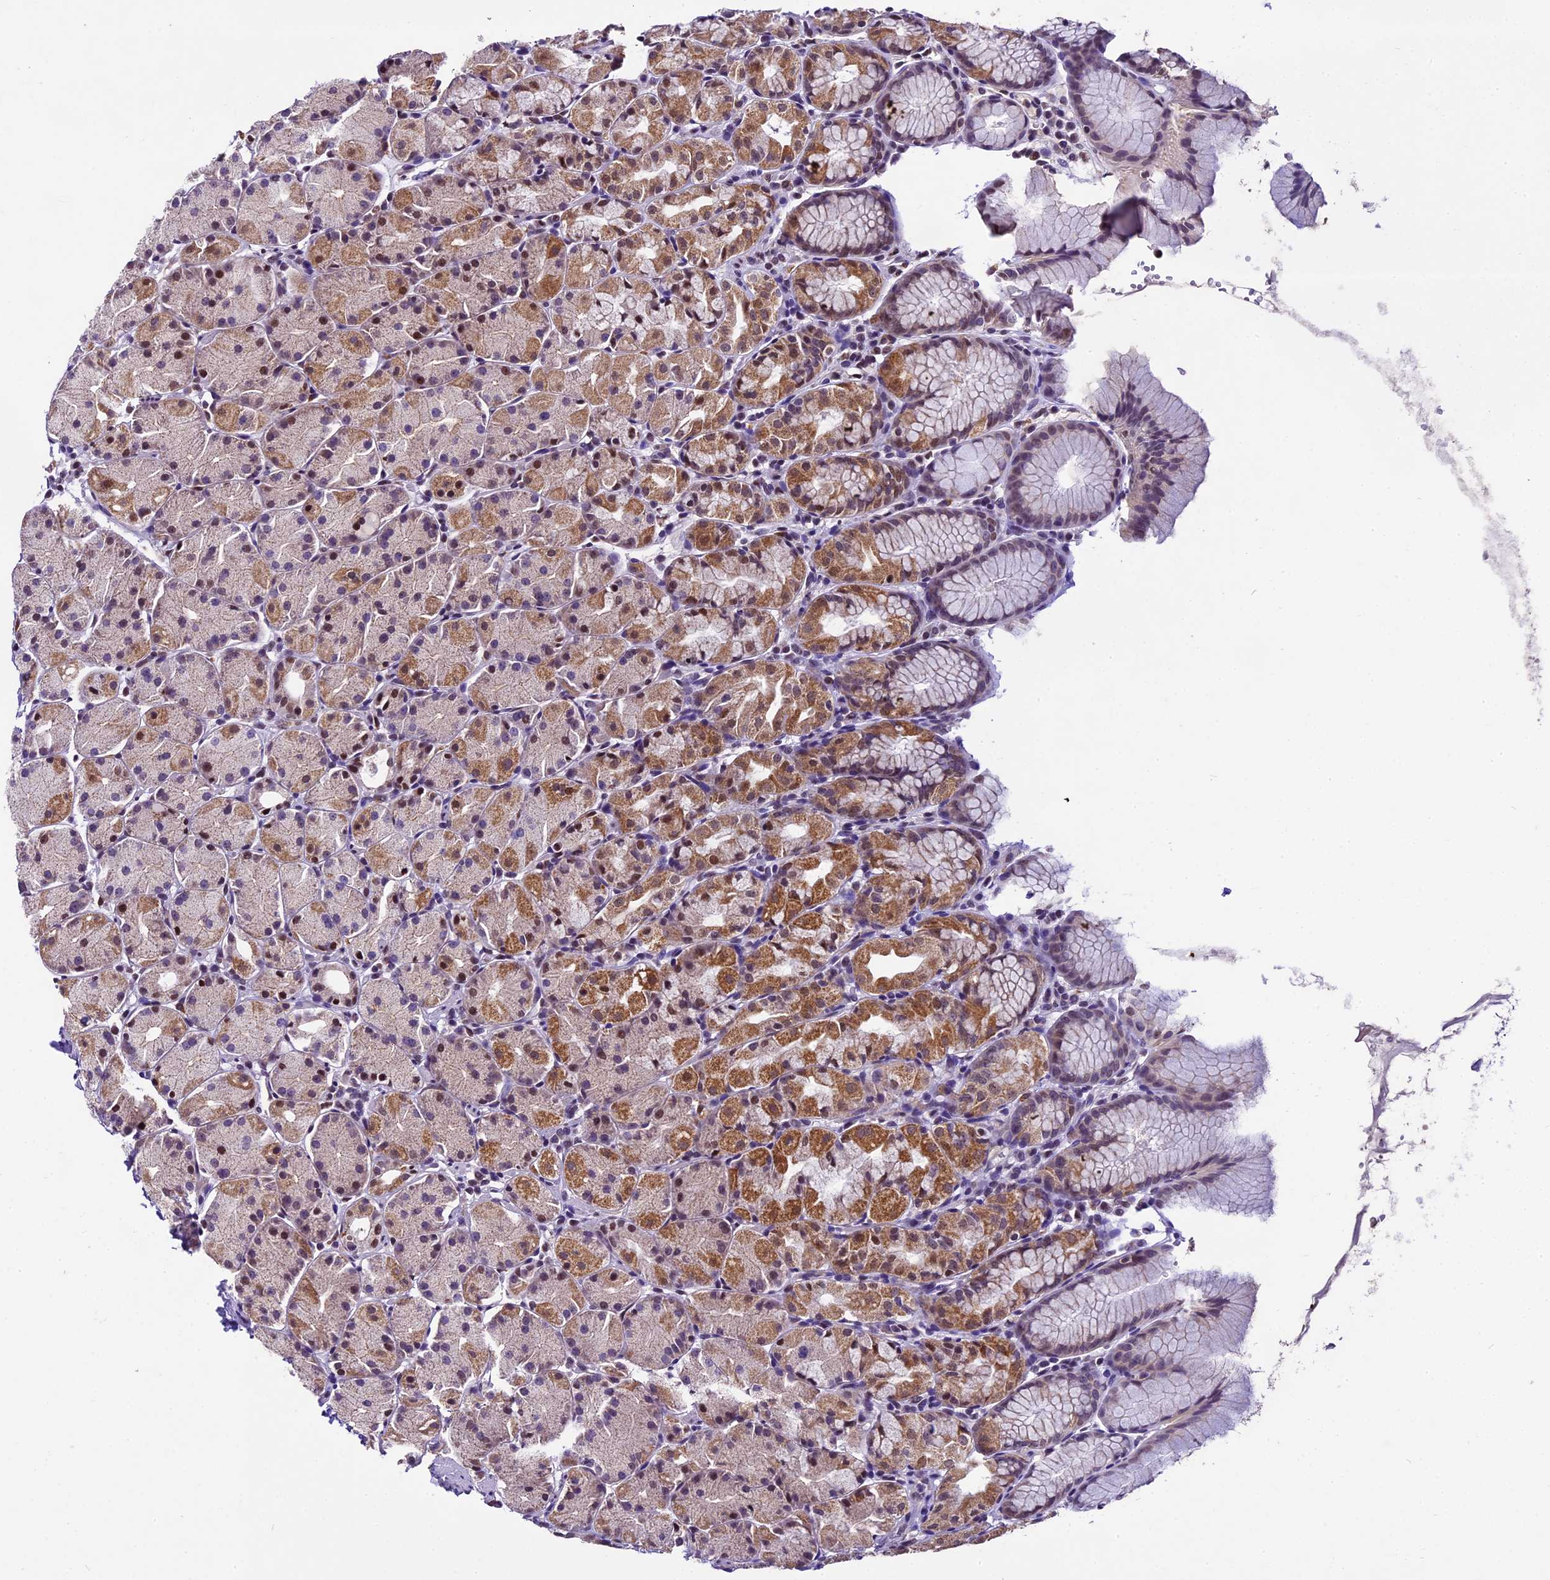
{"staining": {"intensity": "moderate", "quantity": "25%-75%", "location": "cytoplasmic/membranous,nuclear"}, "tissue": "stomach", "cell_type": "Glandular cells", "image_type": "normal", "snomed": [{"axis": "morphology", "description": "Normal tissue, NOS"}, {"axis": "topography", "description": "Stomach, upper"}], "caption": "Immunohistochemical staining of unremarkable stomach exhibits moderate cytoplasmic/membranous,nuclear protein staining in about 25%-75% of glandular cells.", "gene": "CARS2", "patient": {"sex": "male", "age": 47}}